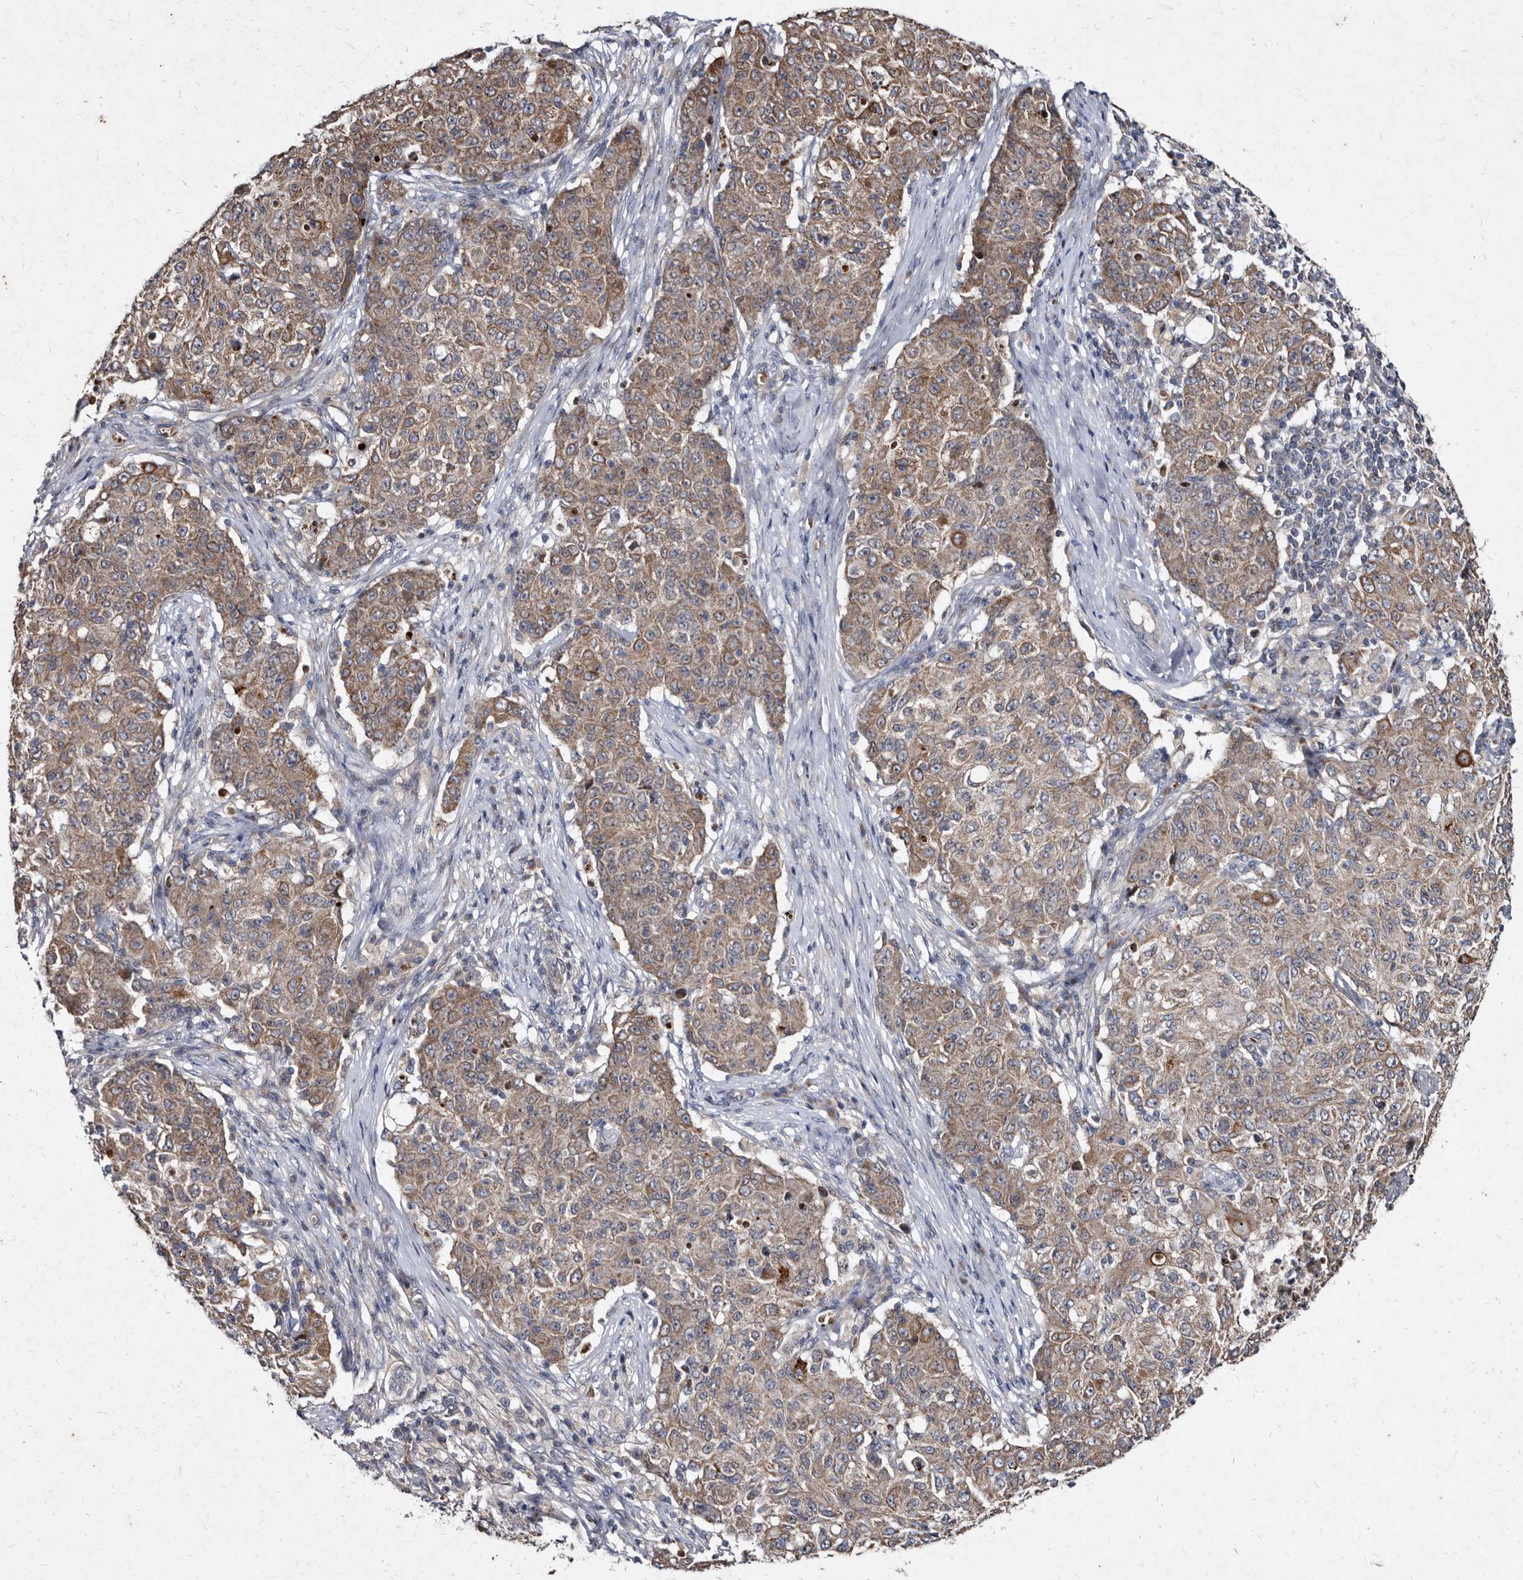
{"staining": {"intensity": "moderate", "quantity": ">75%", "location": "cytoplasmic/membranous"}, "tissue": "ovarian cancer", "cell_type": "Tumor cells", "image_type": "cancer", "snomed": [{"axis": "morphology", "description": "Carcinoma, endometroid"}, {"axis": "topography", "description": "Ovary"}], "caption": "Immunohistochemistry (DAB (3,3'-diaminobenzidine)) staining of human endometroid carcinoma (ovarian) reveals moderate cytoplasmic/membranous protein staining in approximately >75% of tumor cells.", "gene": "YPEL3", "patient": {"sex": "female", "age": 42}}